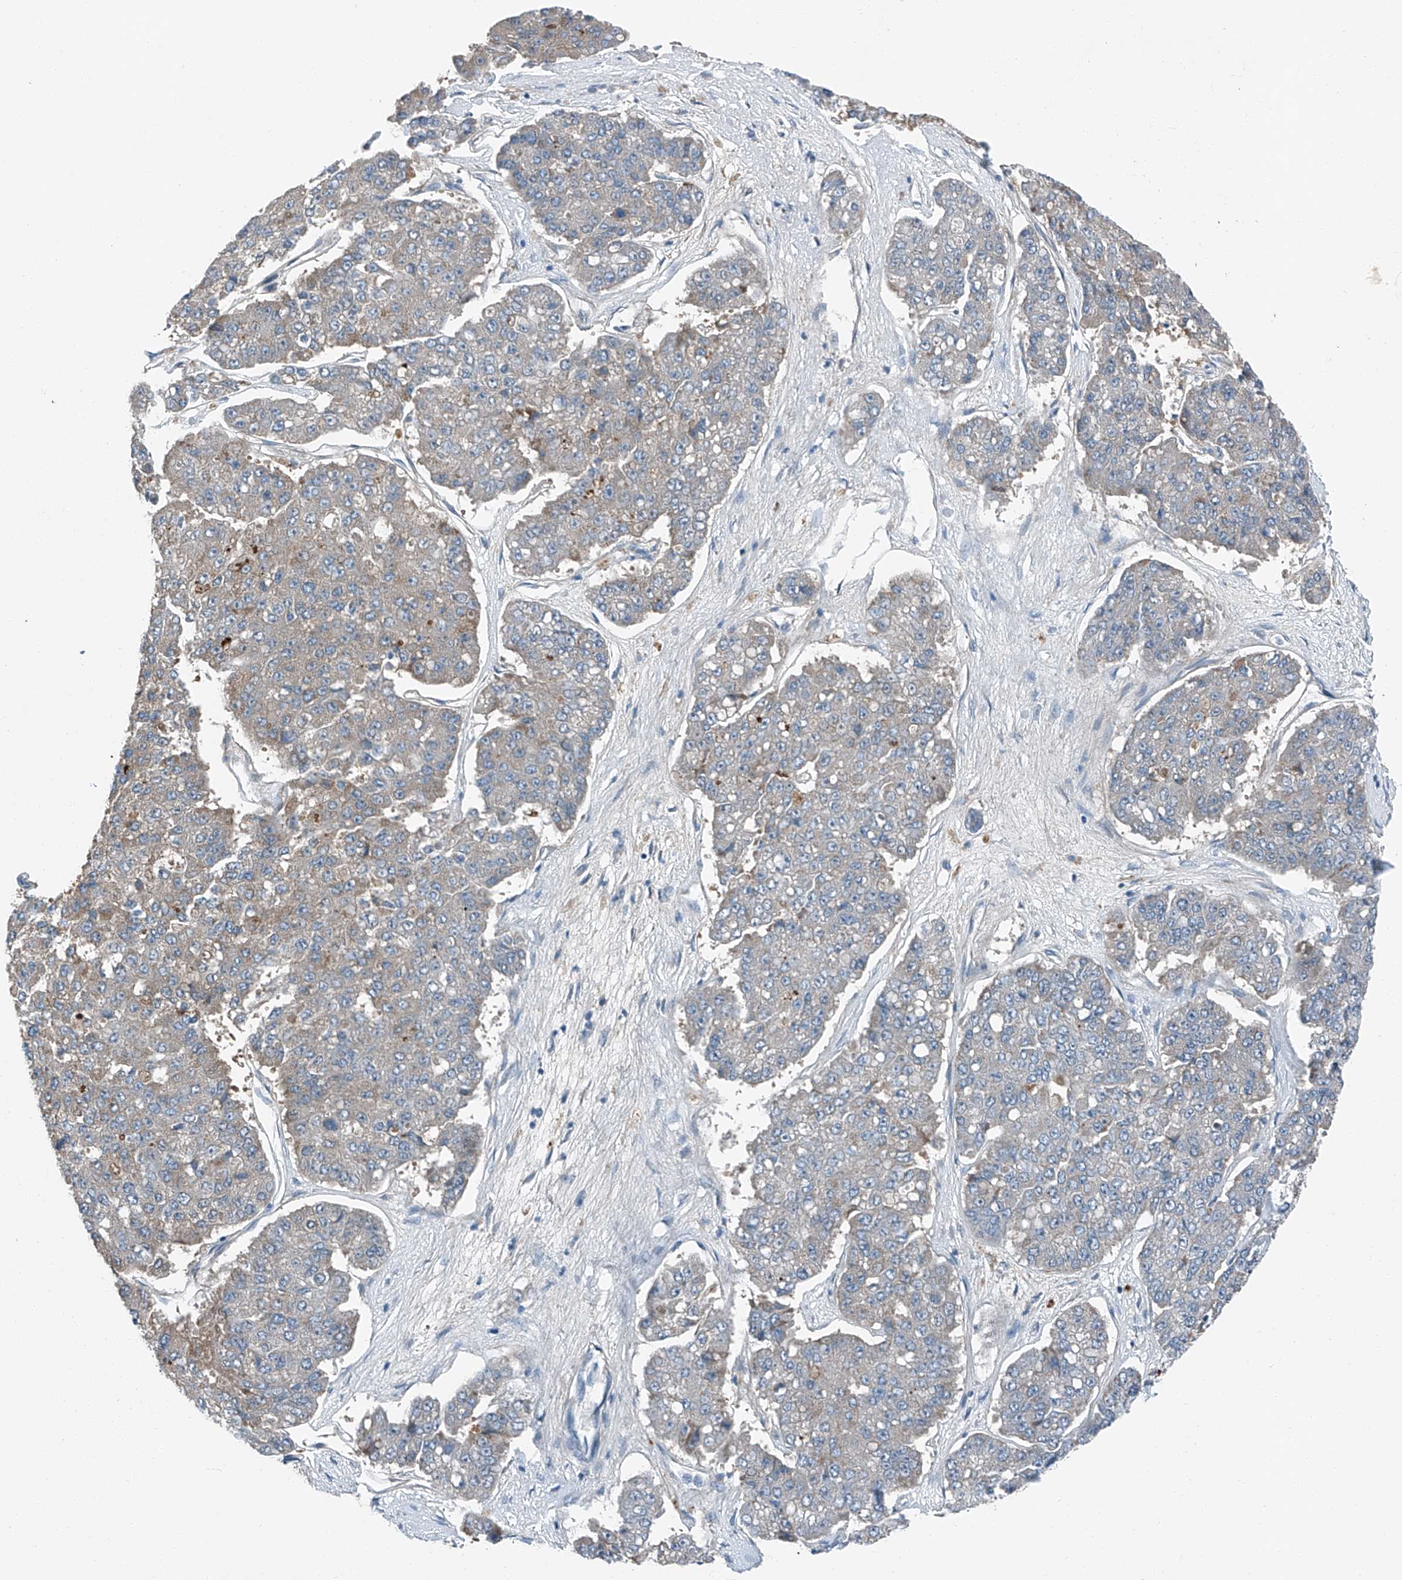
{"staining": {"intensity": "weak", "quantity": "<25%", "location": "cytoplasmic/membranous"}, "tissue": "pancreatic cancer", "cell_type": "Tumor cells", "image_type": "cancer", "snomed": [{"axis": "morphology", "description": "Adenocarcinoma, NOS"}, {"axis": "topography", "description": "Pancreas"}], "caption": "Pancreatic cancer was stained to show a protein in brown. There is no significant positivity in tumor cells.", "gene": "MDGA1", "patient": {"sex": "male", "age": 50}}